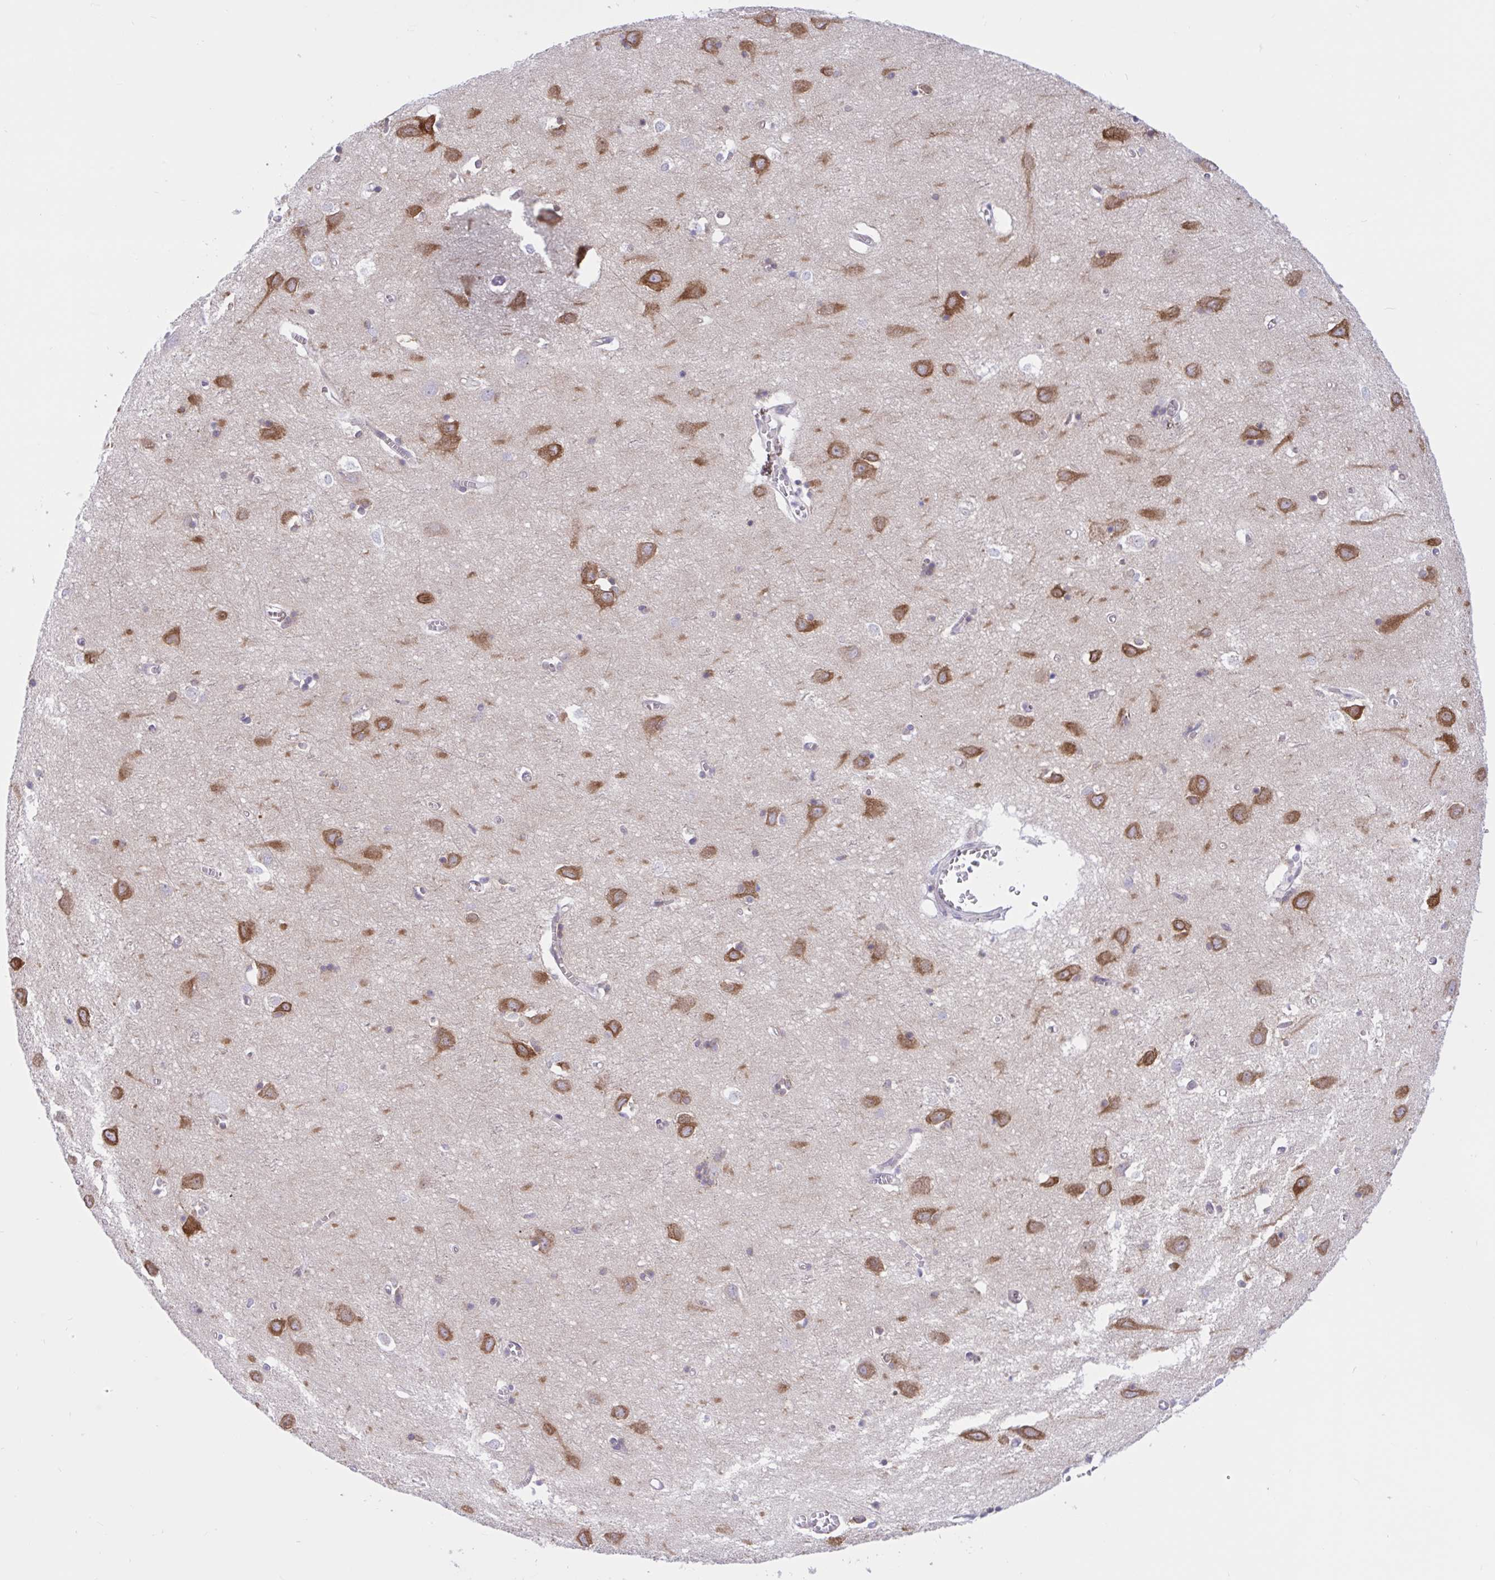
{"staining": {"intensity": "negative", "quantity": "none", "location": "none"}, "tissue": "cerebral cortex", "cell_type": "Endothelial cells", "image_type": "normal", "snomed": [{"axis": "morphology", "description": "Normal tissue, NOS"}, {"axis": "topography", "description": "Cerebral cortex"}], "caption": "Photomicrograph shows no significant protein expression in endothelial cells of benign cerebral cortex.", "gene": "CAMLG", "patient": {"sex": "male", "age": 70}}